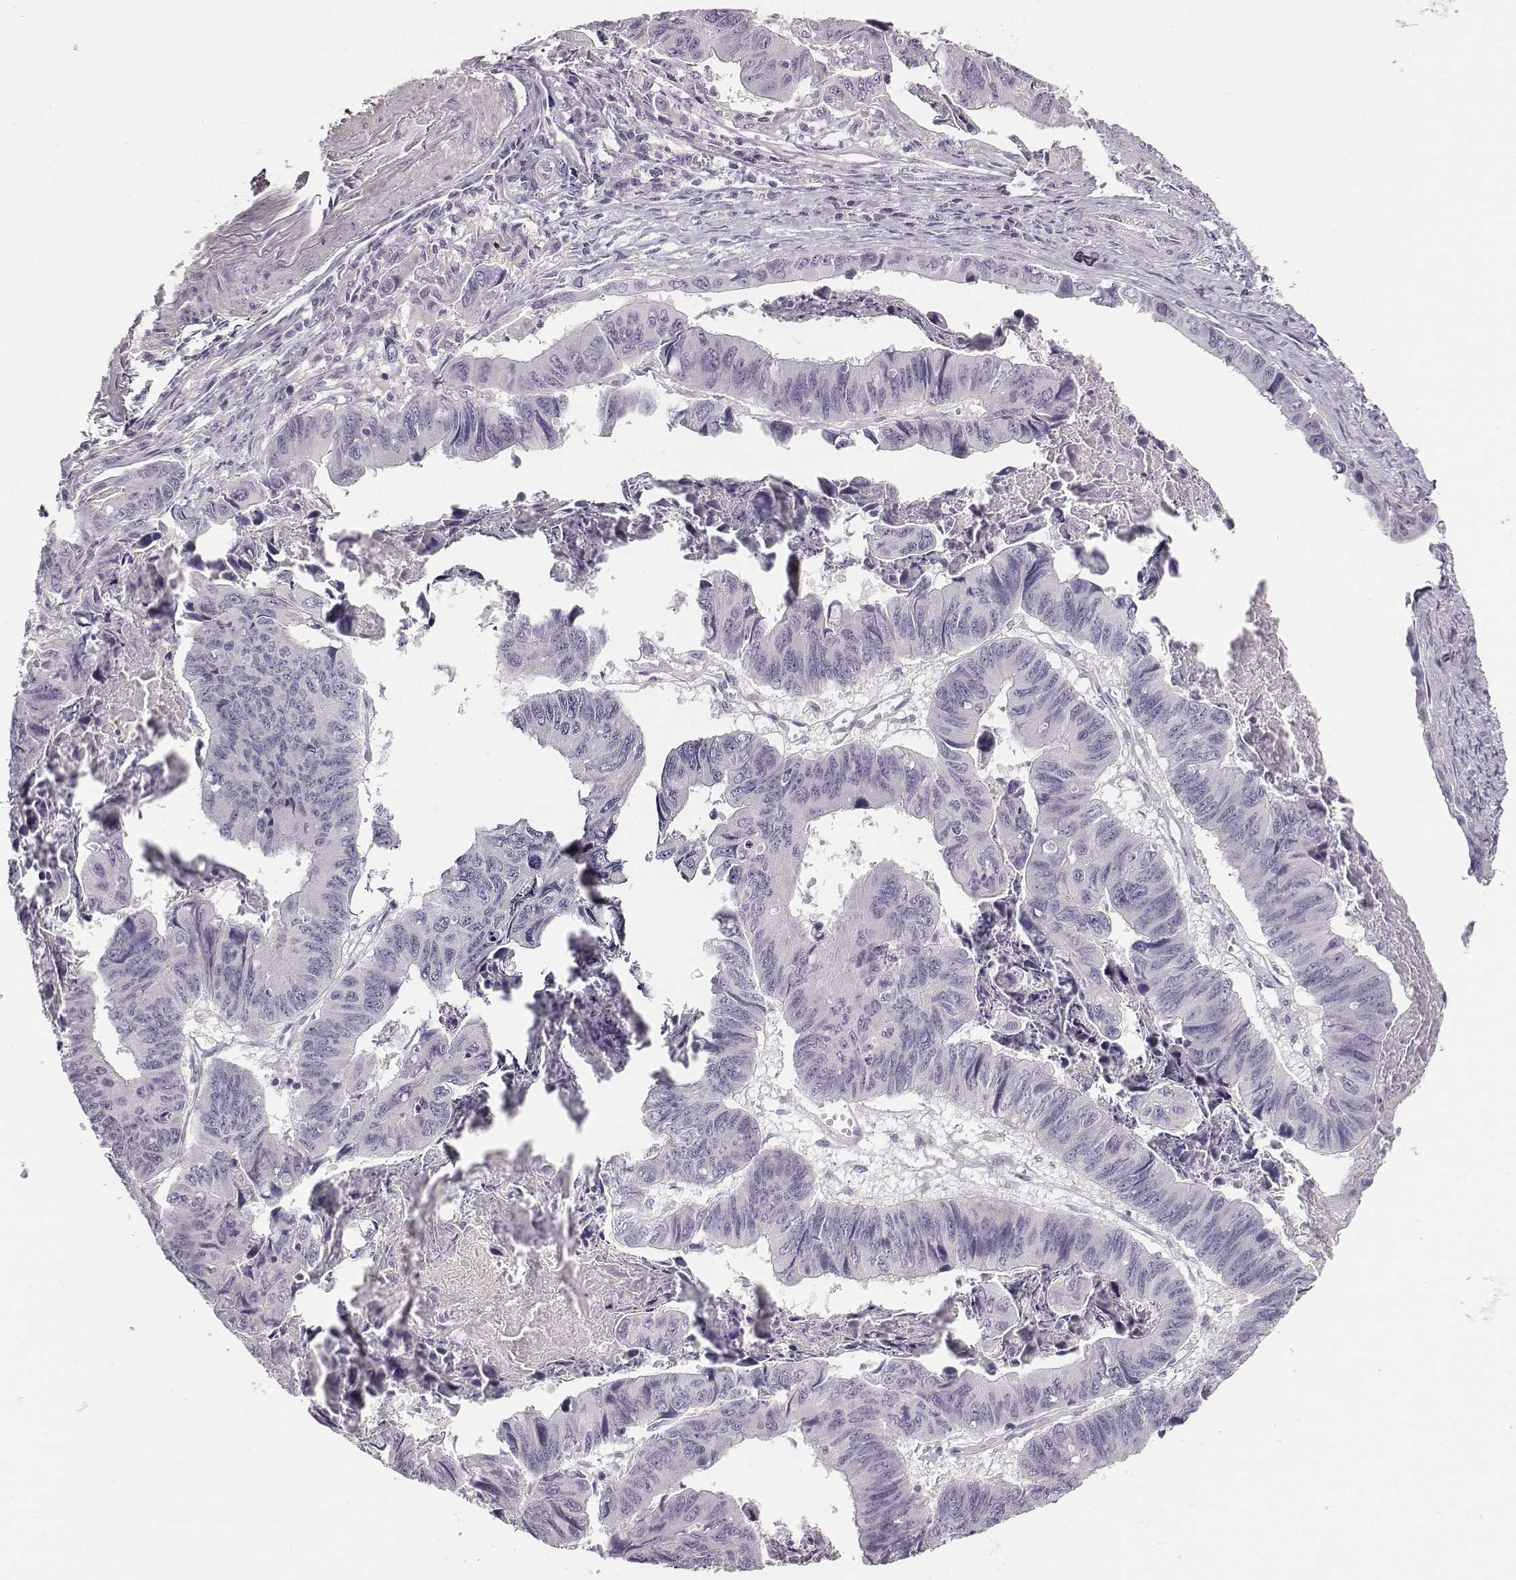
{"staining": {"intensity": "negative", "quantity": "none", "location": "none"}, "tissue": "stomach cancer", "cell_type": "Tumor cells", "image_type": "cancer", "snomed": [{"axis": "morphology", "description": "Adenocarcinoma, NOS"}, {"axis": "topography", "description": "Stomach, lower"}], "caption": "Photomicrograph shows no protein expression in tumor cells of stomach cancer tissue.", "gene": "ADAM7", "patient": {"sex": "male", "age": 77}}